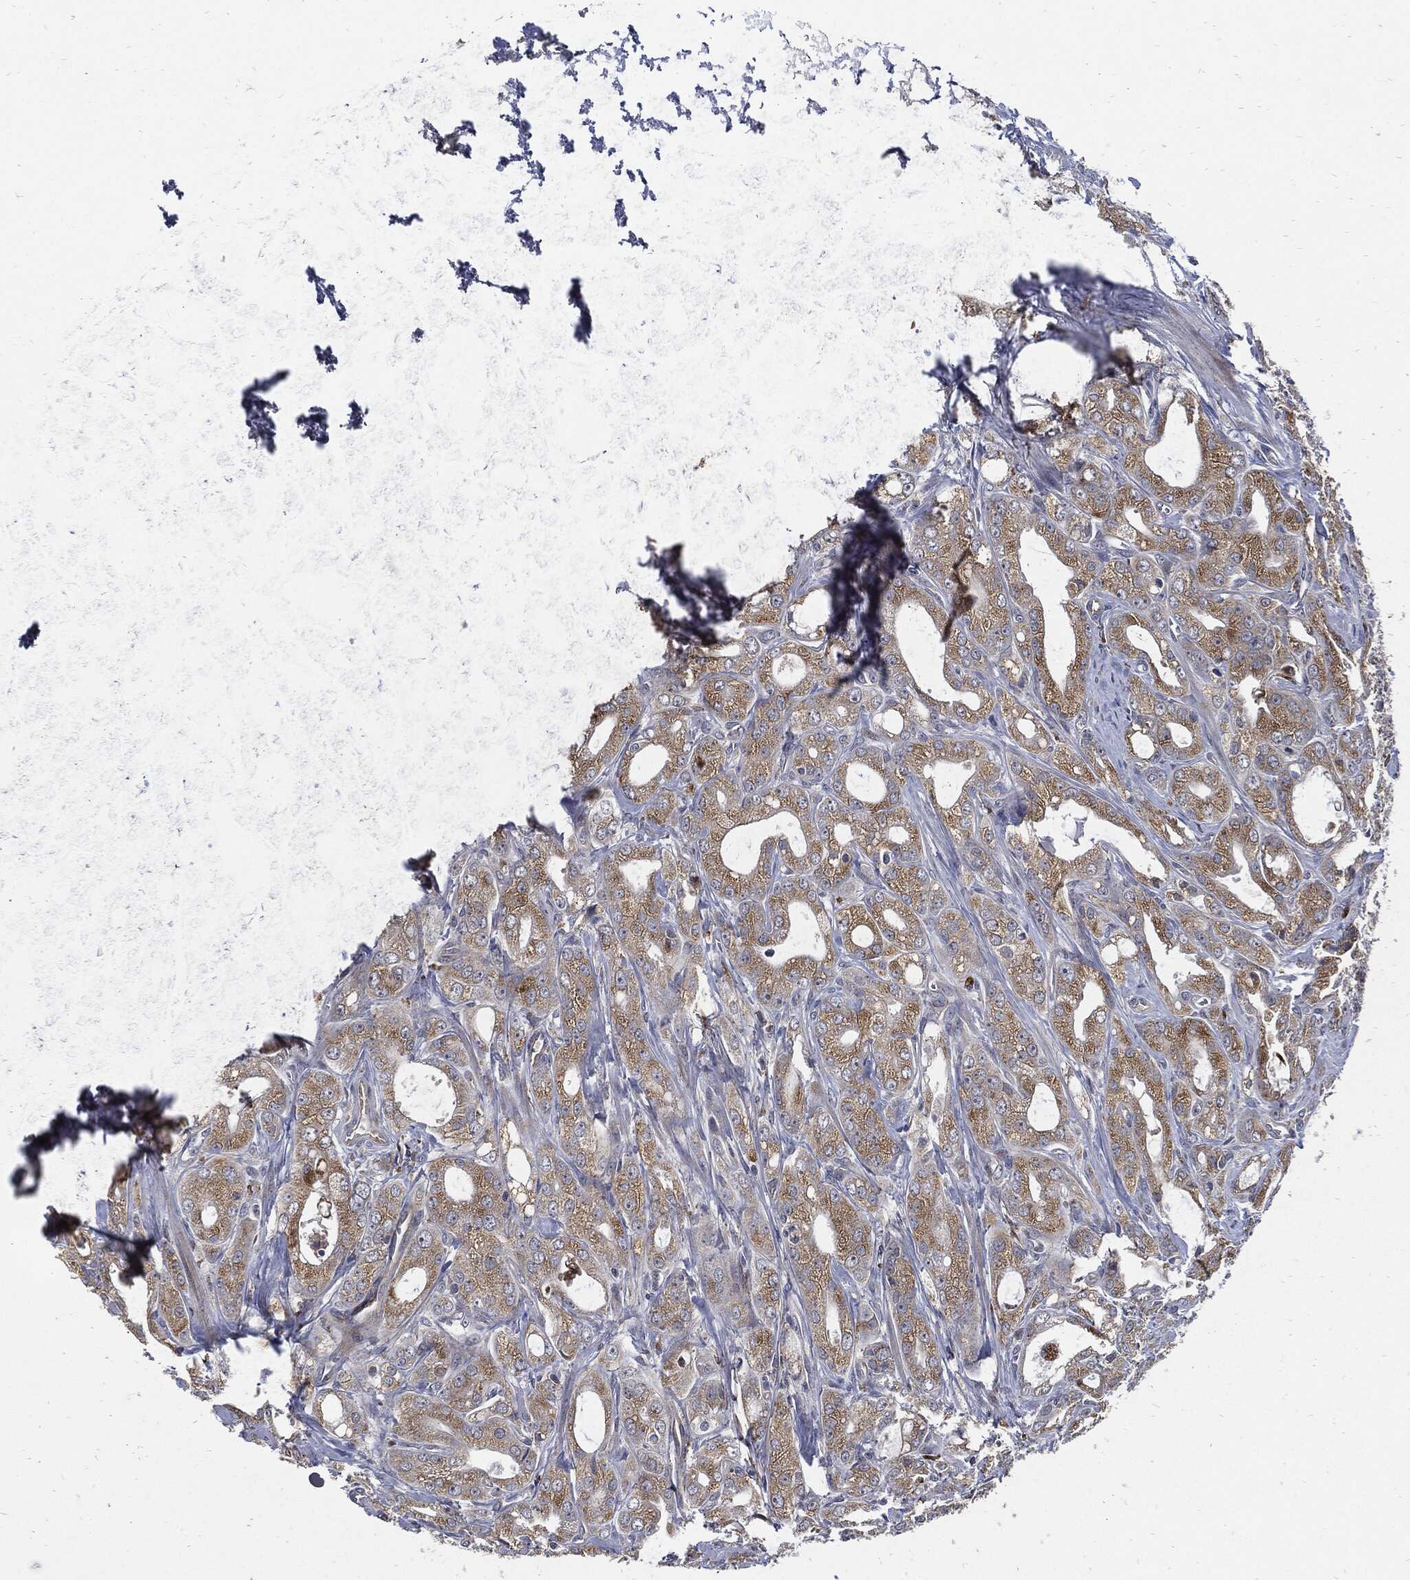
{"staining": {"intensity": "moderate", "quantity": "25%-75%", "location": "cytoplasmic/membranous"}, "tissue": "prostate cancer", "cell_type": "Tumor cells", "image_type": "cancer", "snomed": [{"axis": "morphology", "description": "Adenocarcinoma, NOS"}, {"axis": "morphology", "description": "Adenocarcinoma, High grade"}, {"axis": "topography", "description": "Prostate"}], "caption": "Brown immunohistochemical staining in prostate cancer (adenocarcinoma (high-grade)) exhibits moderate cytoplasmic/membranous expression in about 25%-75% of tumor cells.", "gene": "SLC31A2", "patient": {"sex": "male", "age": 70}}